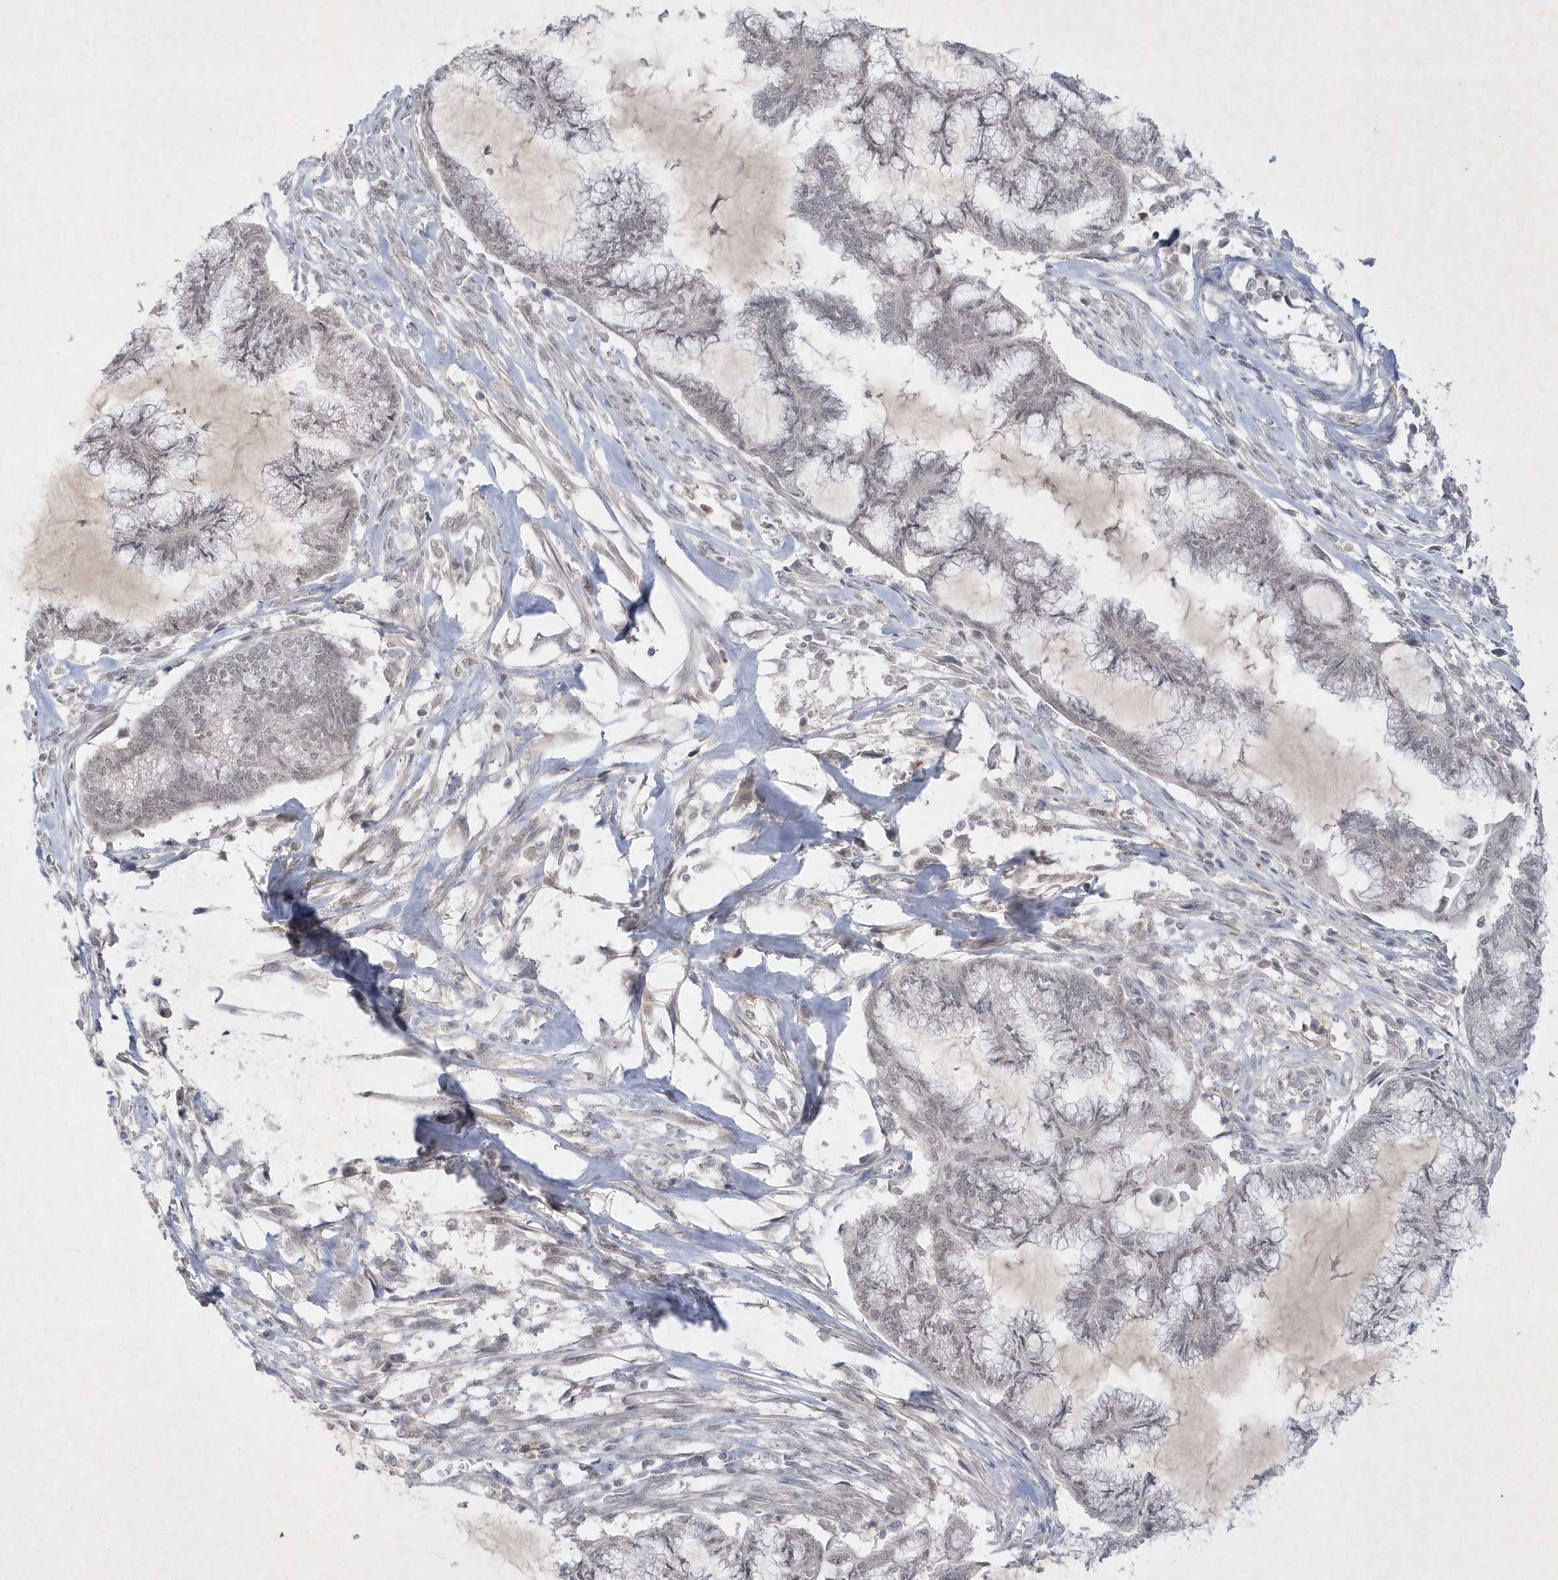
{"staining": {"intensity": "weak", "quantity": "<25%", "location": "nuclear"}, "tissue": "endometrial cancer", "cell_type": "Tumor cells", "image_type": "cancer", "snomed": [{"axis": "morphology", "description": "Adenocarcinoma, NOS"}, {"axis": "topography", "description": "Endometrium"}], "caption": "This is an immunohistochemistry photomicrograph of endometrial adenocarcinoma. There is no positivity in tumor cells.", "gene": "CPSF3", "patient": {"sex": "female", "age": 86}}